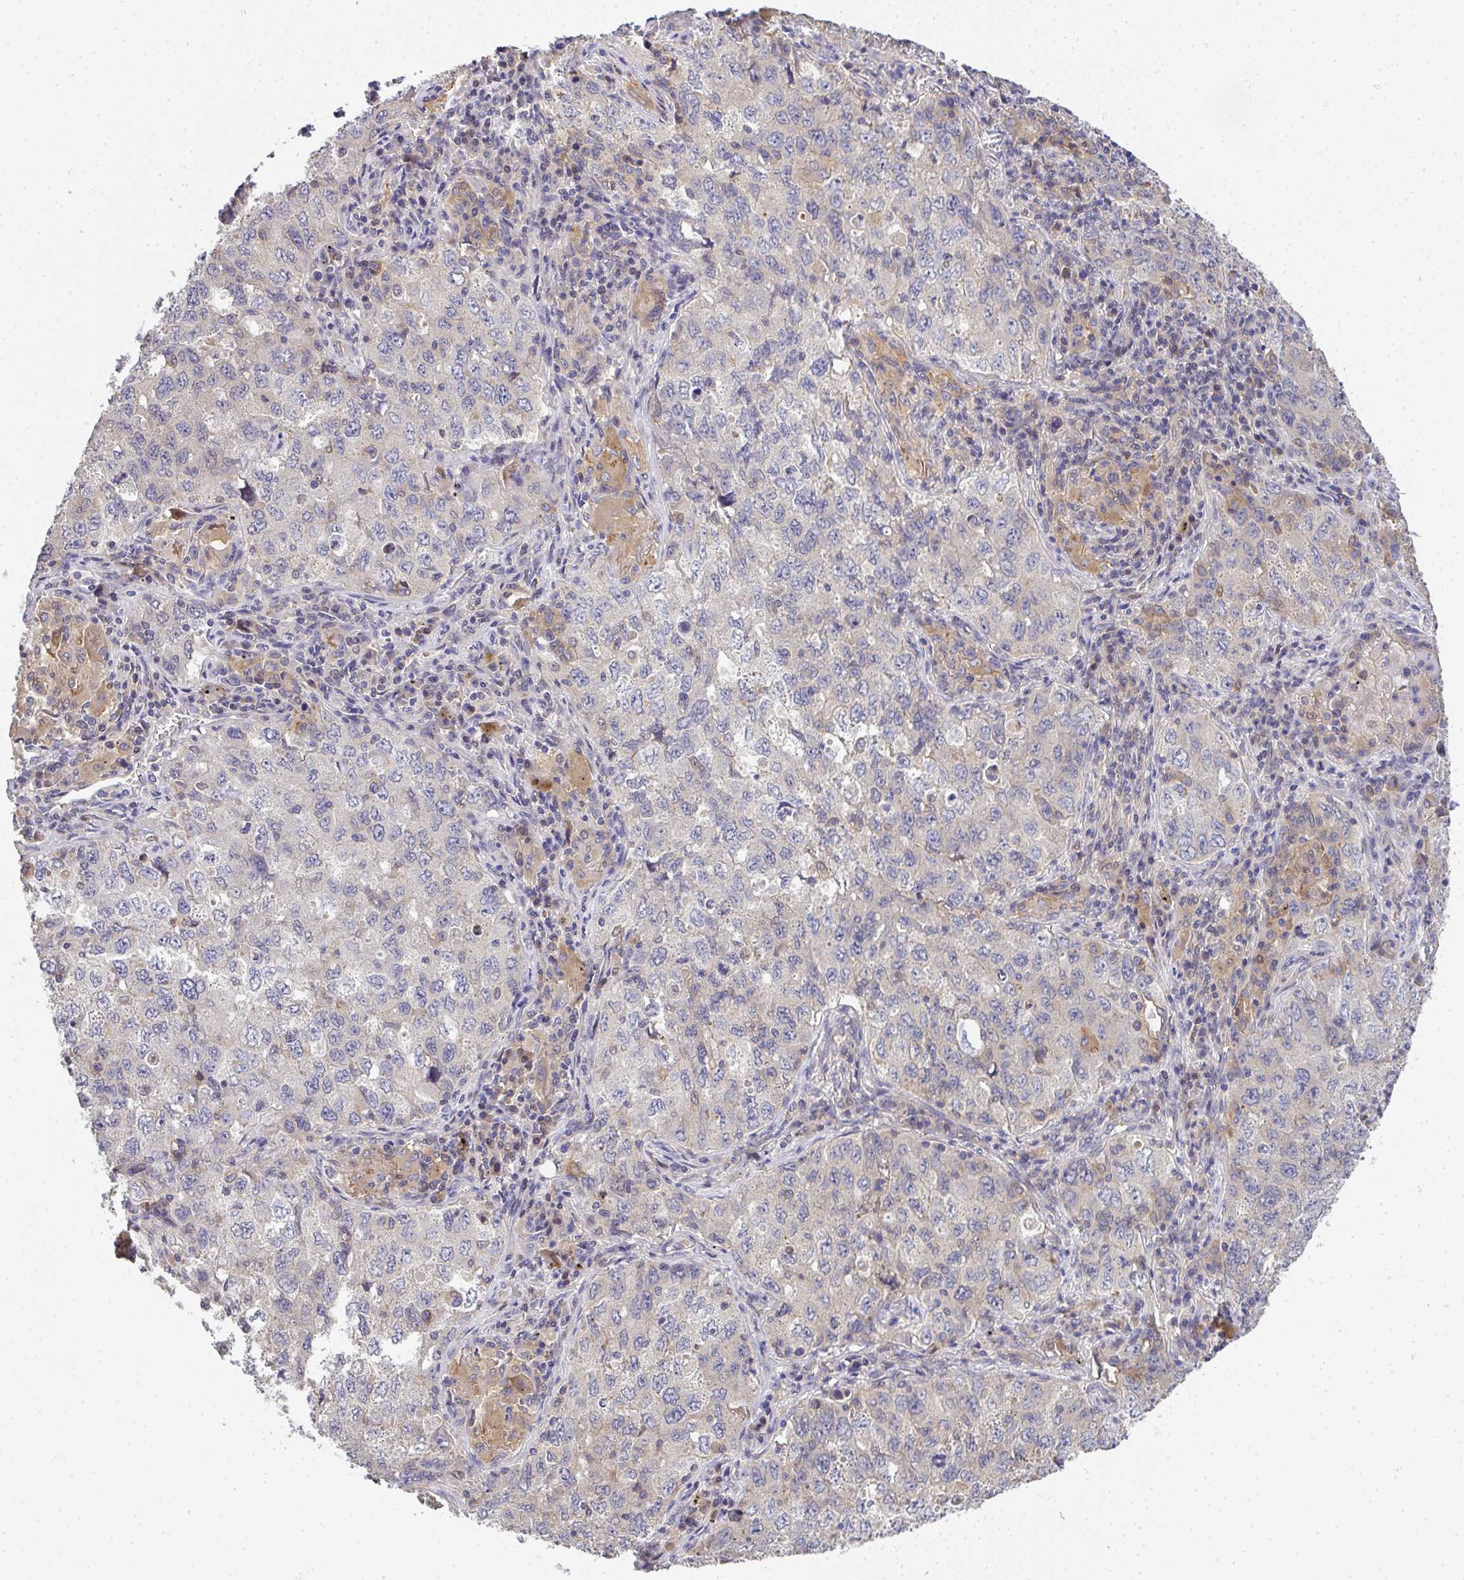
{"staining": {"intensity": "negative", "quantity": "none", "location": "none"}, "tissue": "lung cancer", "cell_type": "Tumor cells", "image_type": "cancer", "snomed": [{"axis": "morphology", "description": "Adenocarcinoma, NOS"}, {"axis": "topography", "description": "Lung"}], "caption": "Image shows no protein positivity in tumor cells of adenocarcinoma (lung) tissue.", "gene": "EEF1AKMT1", "patient": {"sex": "female", "age": 57}}